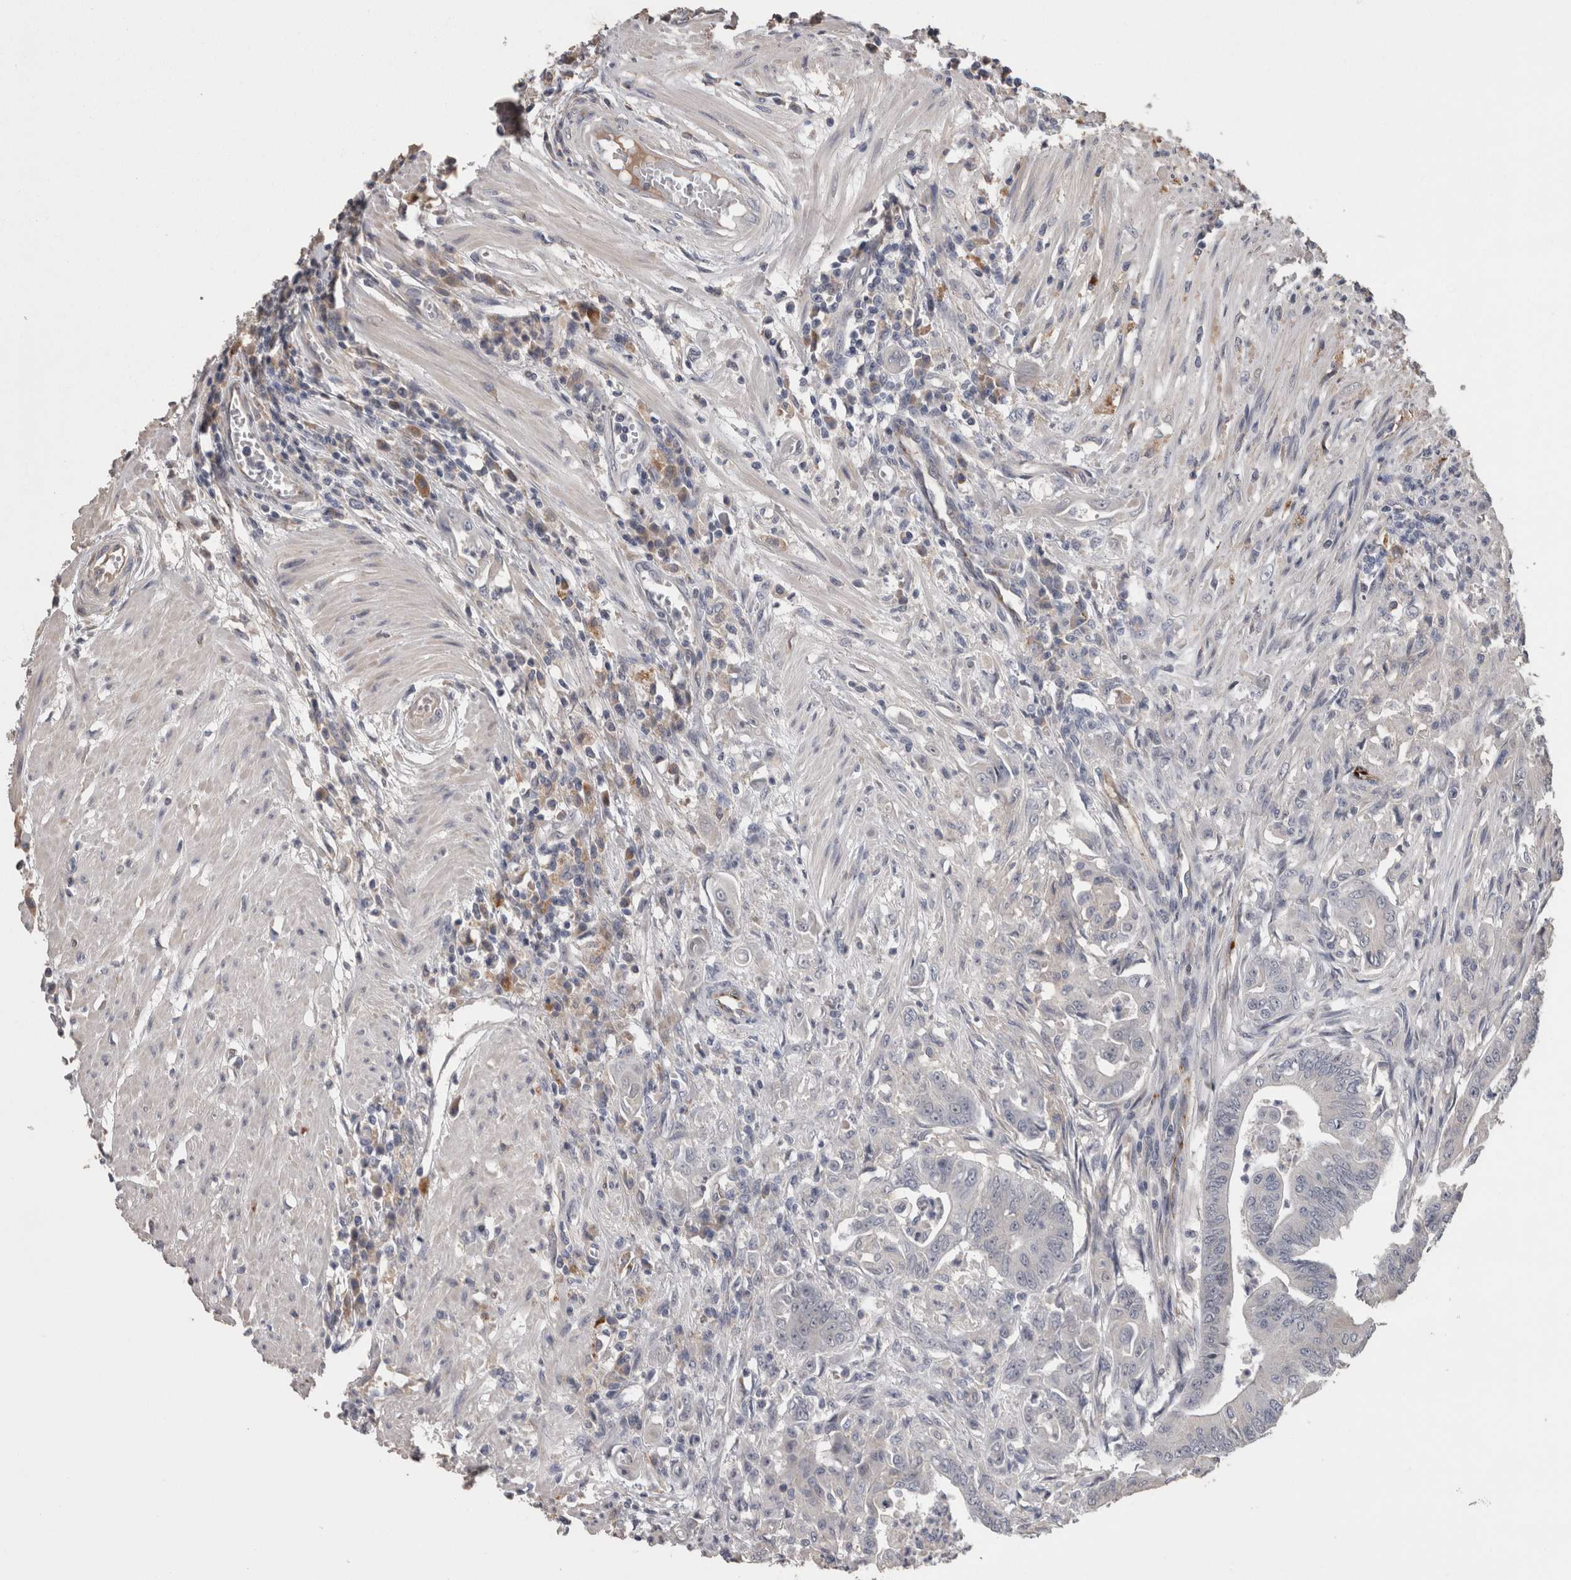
{"staining": {"intensity": "negative", "quantity": "none", "location": "none"}, "tissue": "colorectal cancer", "cell_type": "Tumor cells", "image_type": "cancer", "snomed": [{"axis": "morphology", "description": "Adenoma, NOS"}, {"axis": "morphology", "description": "Adenocarcinoma, NOS"}, {"axis": "topography", "description": "Colon"}], "caption": "High power microscopy image of an IHC micrograph of colorectal adenocarcinoma, revealing no significant positivity in tumor cells.", "gene": "STC1", "patient": {"sex": "male", "age": 79}}